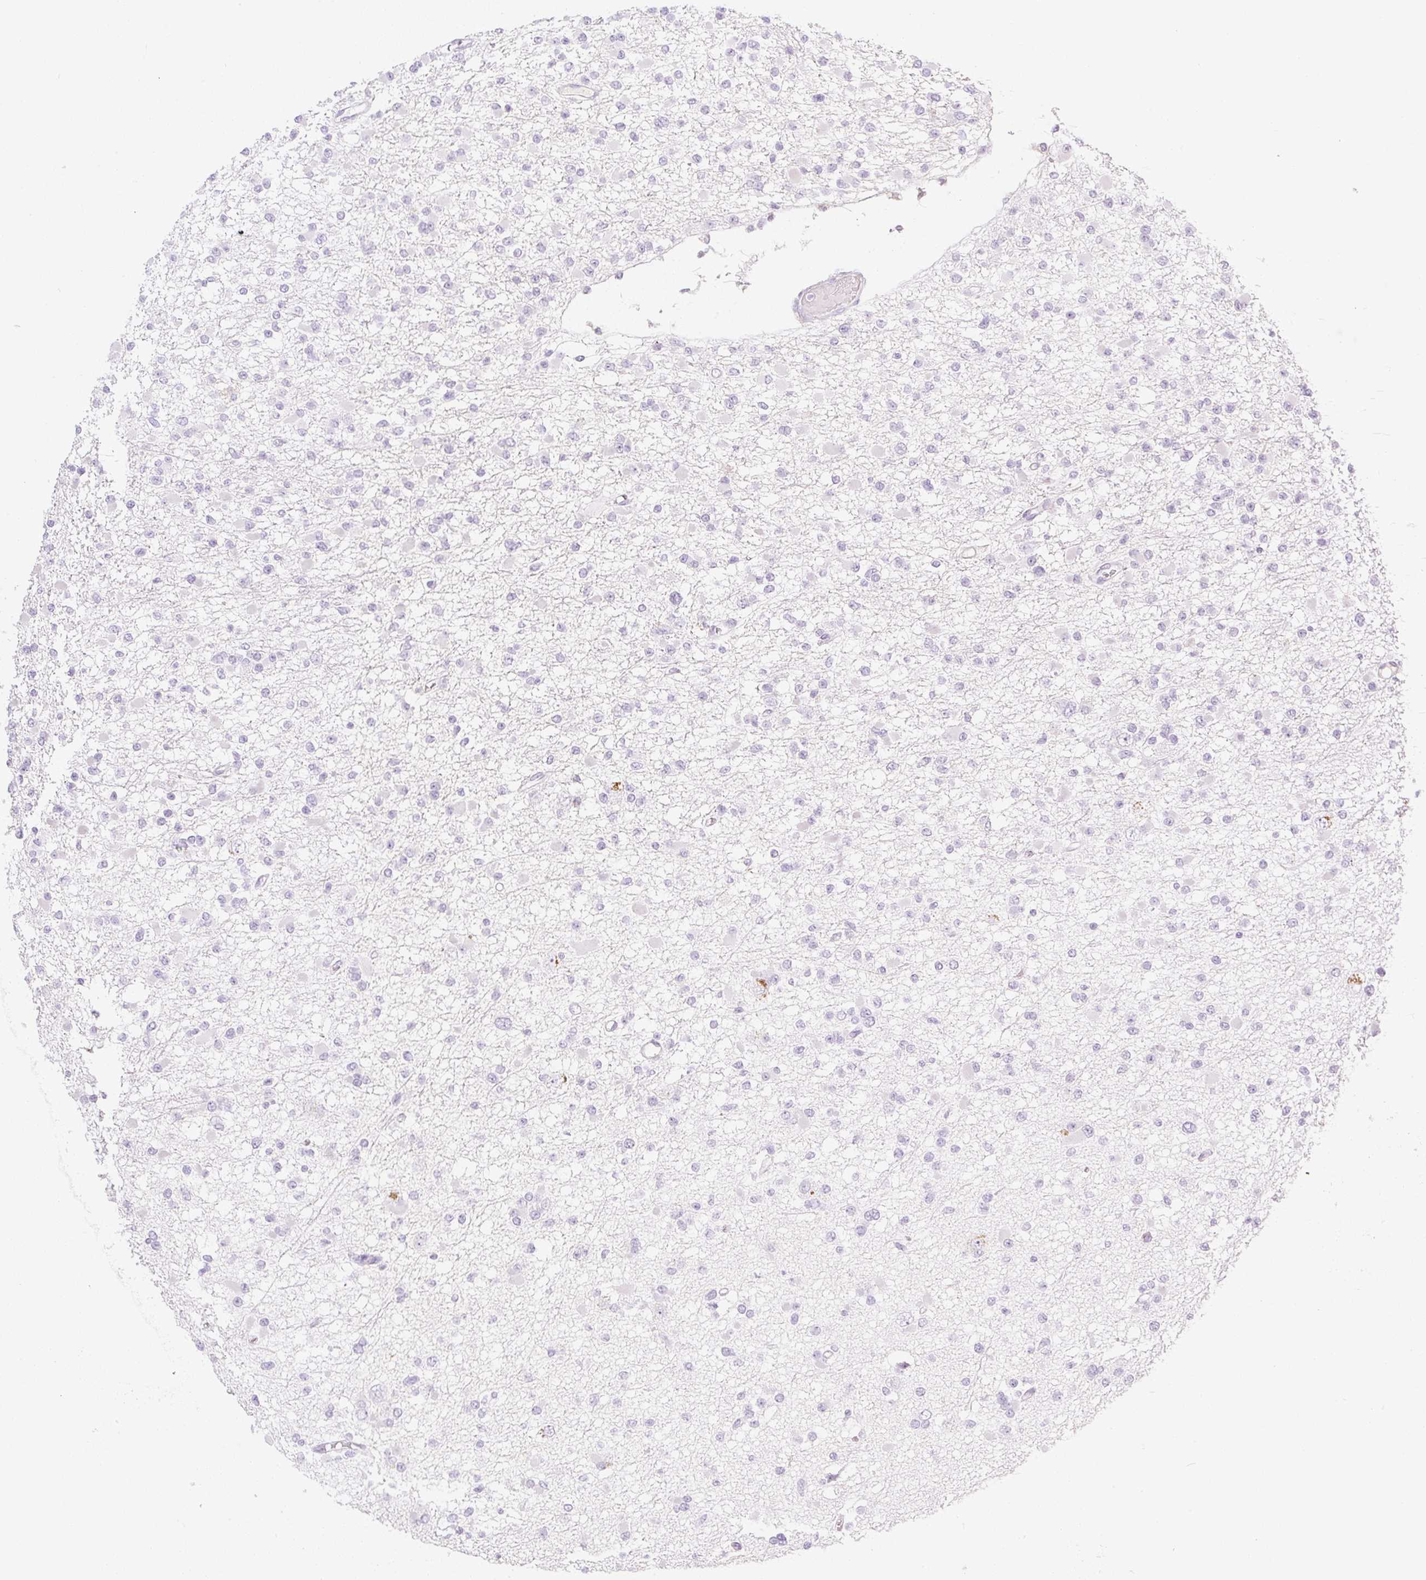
{"staining": {"intensity": "negative", "quantity": "none", "location": "none"}, "tissue": "glioma", "cell_type": "Tumor cells", "image_type": "cancer", "snomed": [{"axis": "morphology", "description": "Glioma, malignant, Low grade"}, {"axis": "topography", "description": "Brain"}], "caption": "Image shows no significant protein expression in tumor cells of malignant glioma (low-grade).", "gene": "MIA2", "patient": {"sex": "female", "age": 22}}